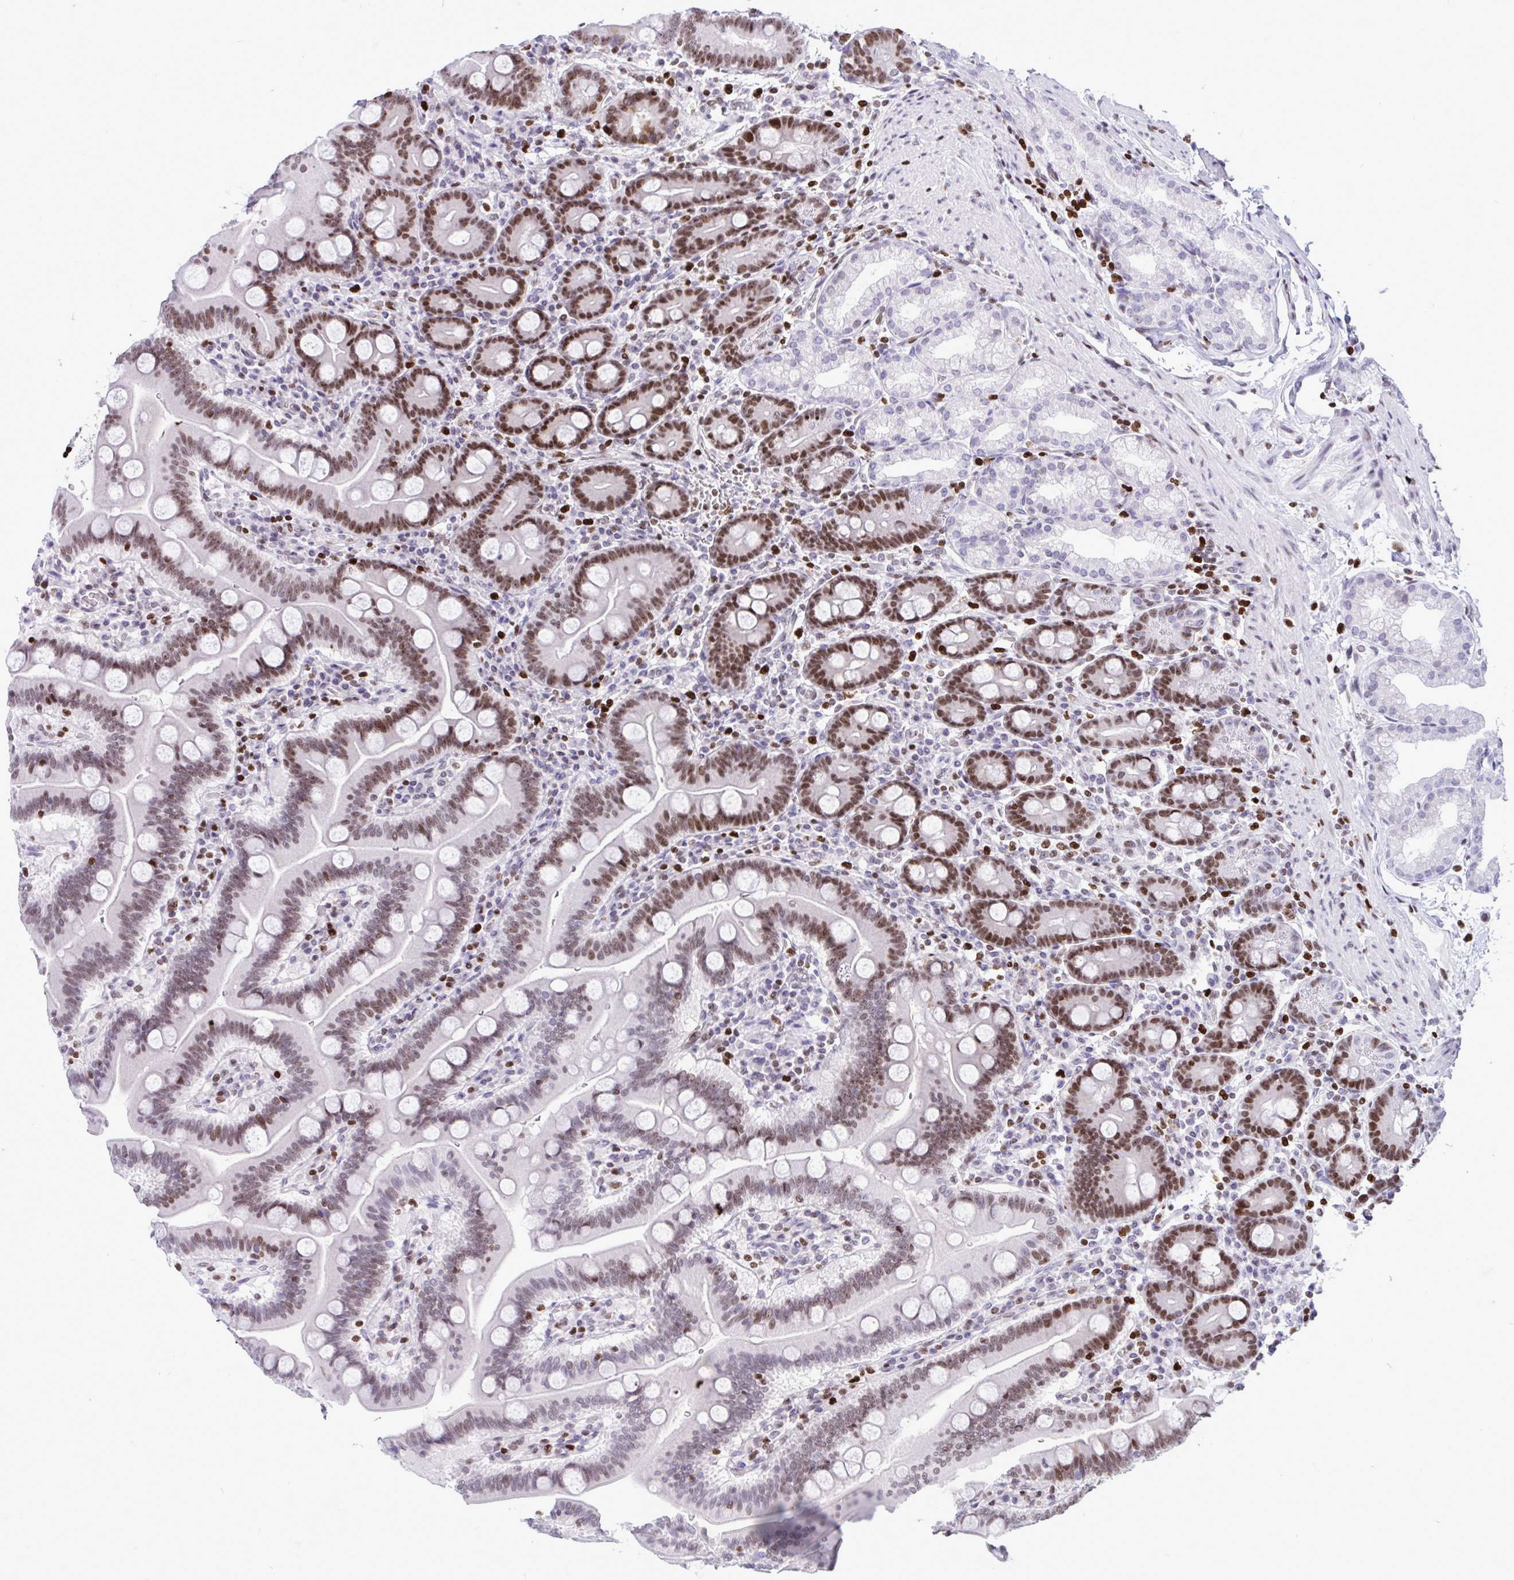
{"staining": {"intensity": "moderate", "quantity": "25%-75%", "location": "nuclear"}, "tissue": "duodenum", "cell_type": "Glandular cells", "image_type": "normal", "snomed": [{"axis": "morphology", "description": "Normal tissue, NOS"}, {"axis": "topography", "description": "Duodenum"}], "caption": "Glandular cells display medium levels of moderate nuclear expression in approximately 25%-75% of cells in normal human duodenum. (Brightfield microscopy of DAB IHC at high magnification).", "gene": "HMGB2", "patient": {"sex": "male", "age": 59}}